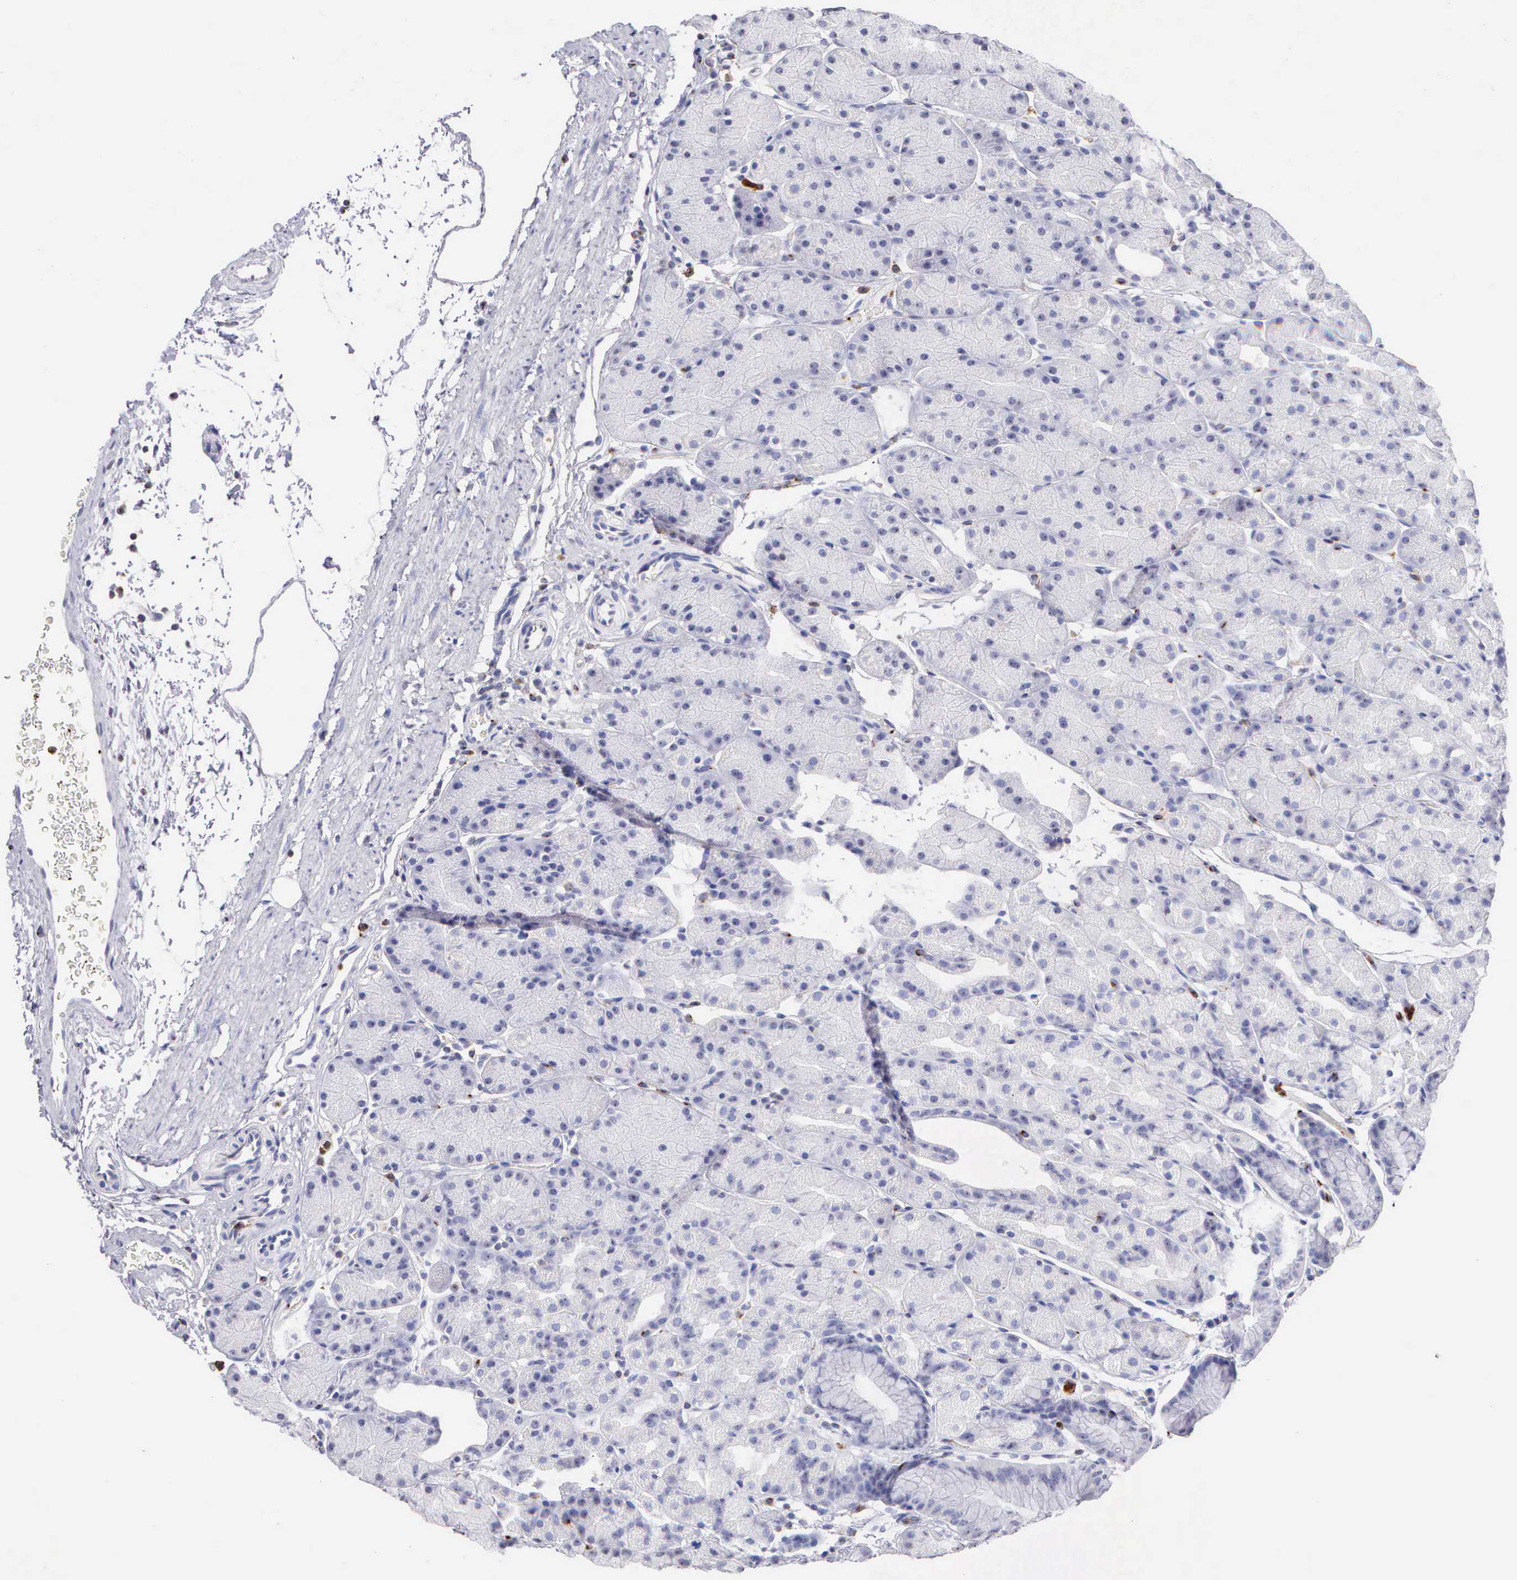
{"staining": {"intensity": "negative", "quantity": "none", "location": "none"}, "tissue": "stomach", "cell_type": "Glandular cells", "image_type": "normal", "snomed": [{"axis": "morphology", "description": "Adenocarcinoma, NOS"}, {"axis": "topography", "description": "Stomach, upper"}], "caption": "A micrograph of stomach stained for a protein demonstrates no brown staining in glandular cells.", "gene": "SRGN", "patient": {"sex": "male", "age": 47}}